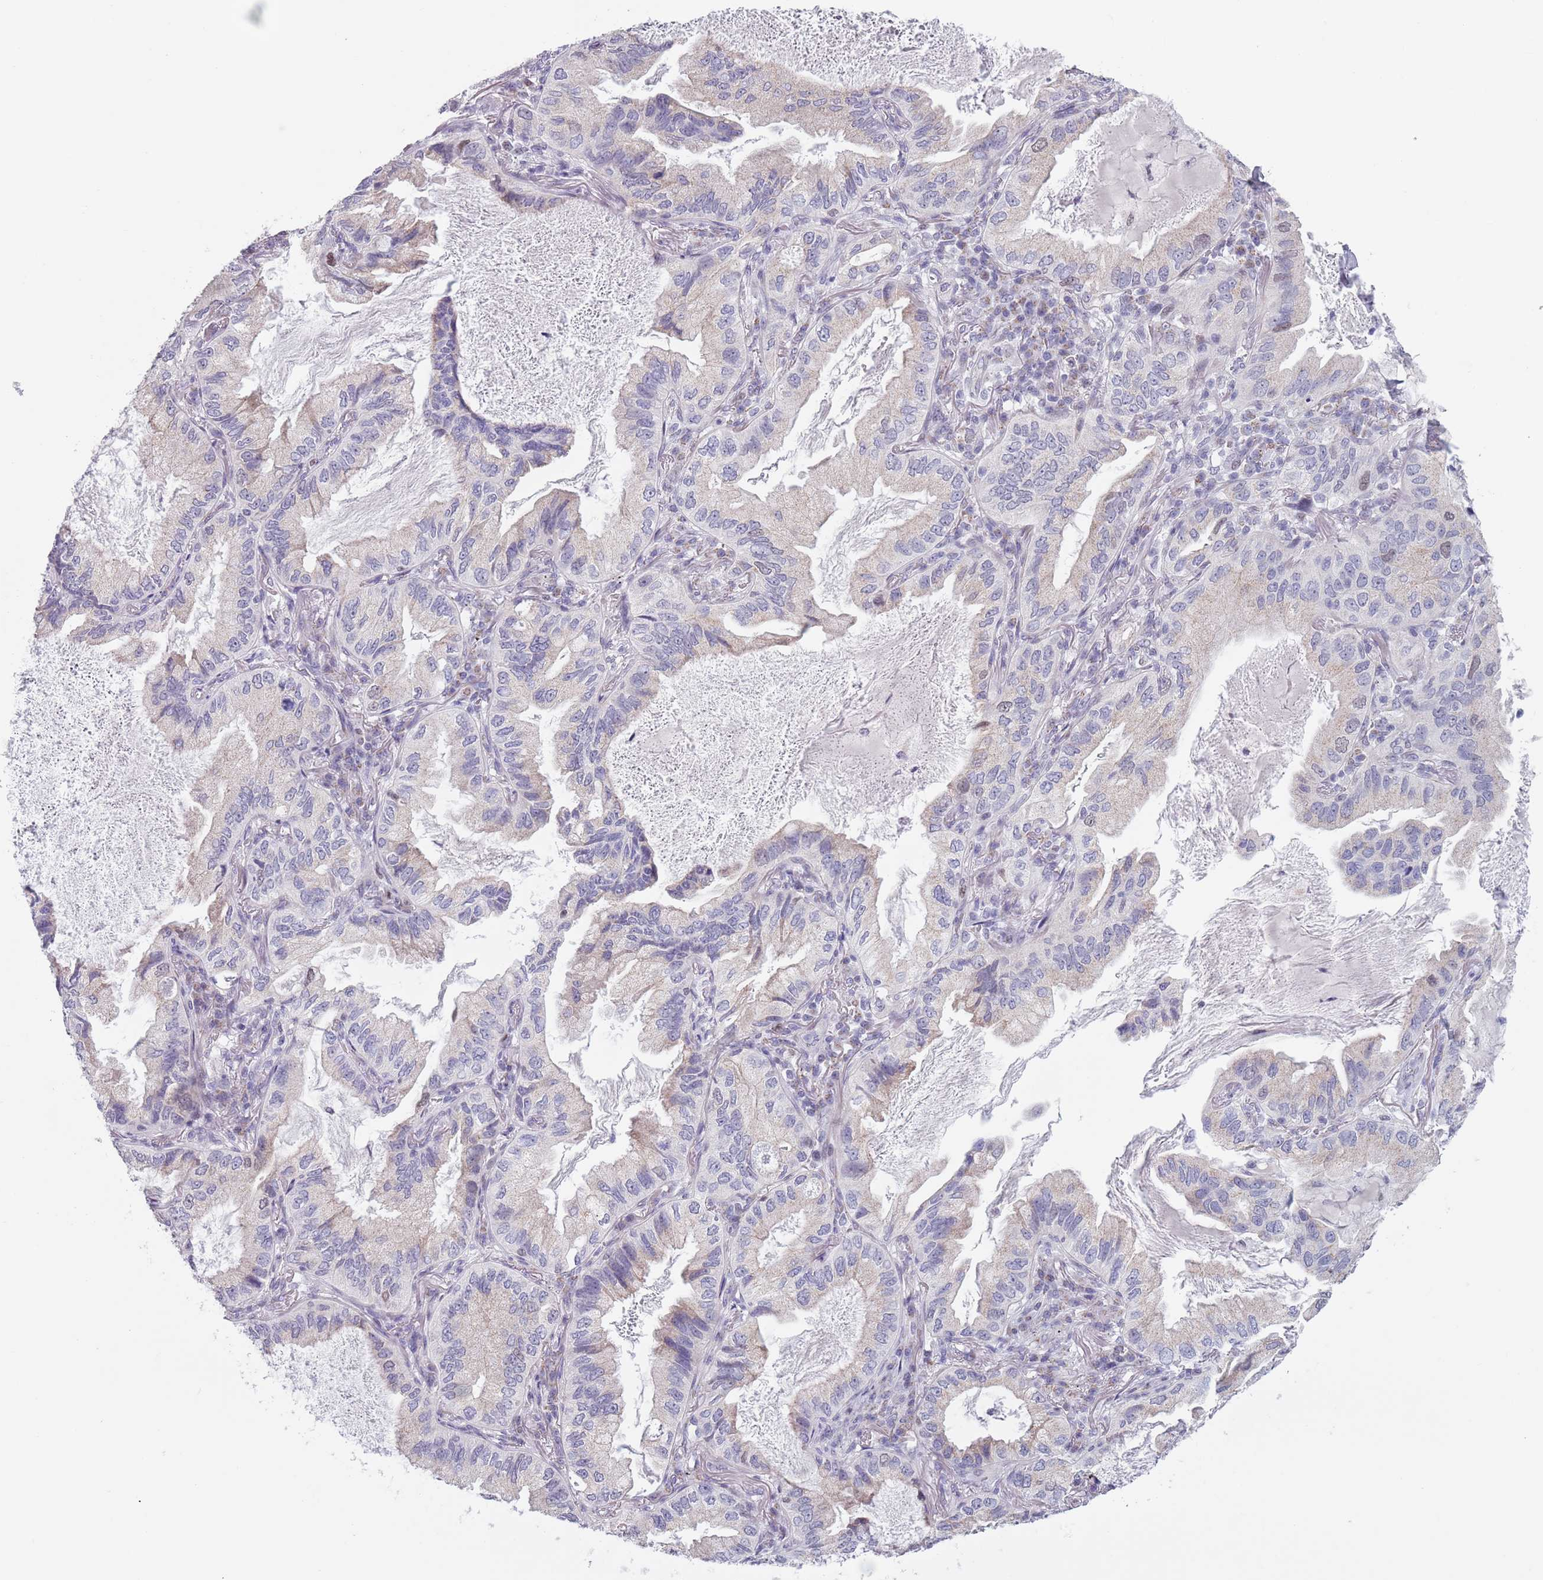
{"staining": {"intensity": "negative", "quantity": "none", "location": "none"}, "tissue": "lung cancer", "cell_type": "Tumor cells", "image_type": "cancer", "snomed": [{"axis": "morphology", "description": "Adenocarcinoma, NOS"}, {"axis": "topography", "description": "Lung"}], "caption": "A high-resolution micrograph shows IHC staining of adenocarcinoma (lung), which shows no significant staining in tumor cells. (Stains: DAB immunohistochemistry with hematoxylin counter stain, Microscopy: brightfield microscopy at high magnification).", "gene": "ZKSCAN2", "patient": {"sex": "female", "age": 69}}